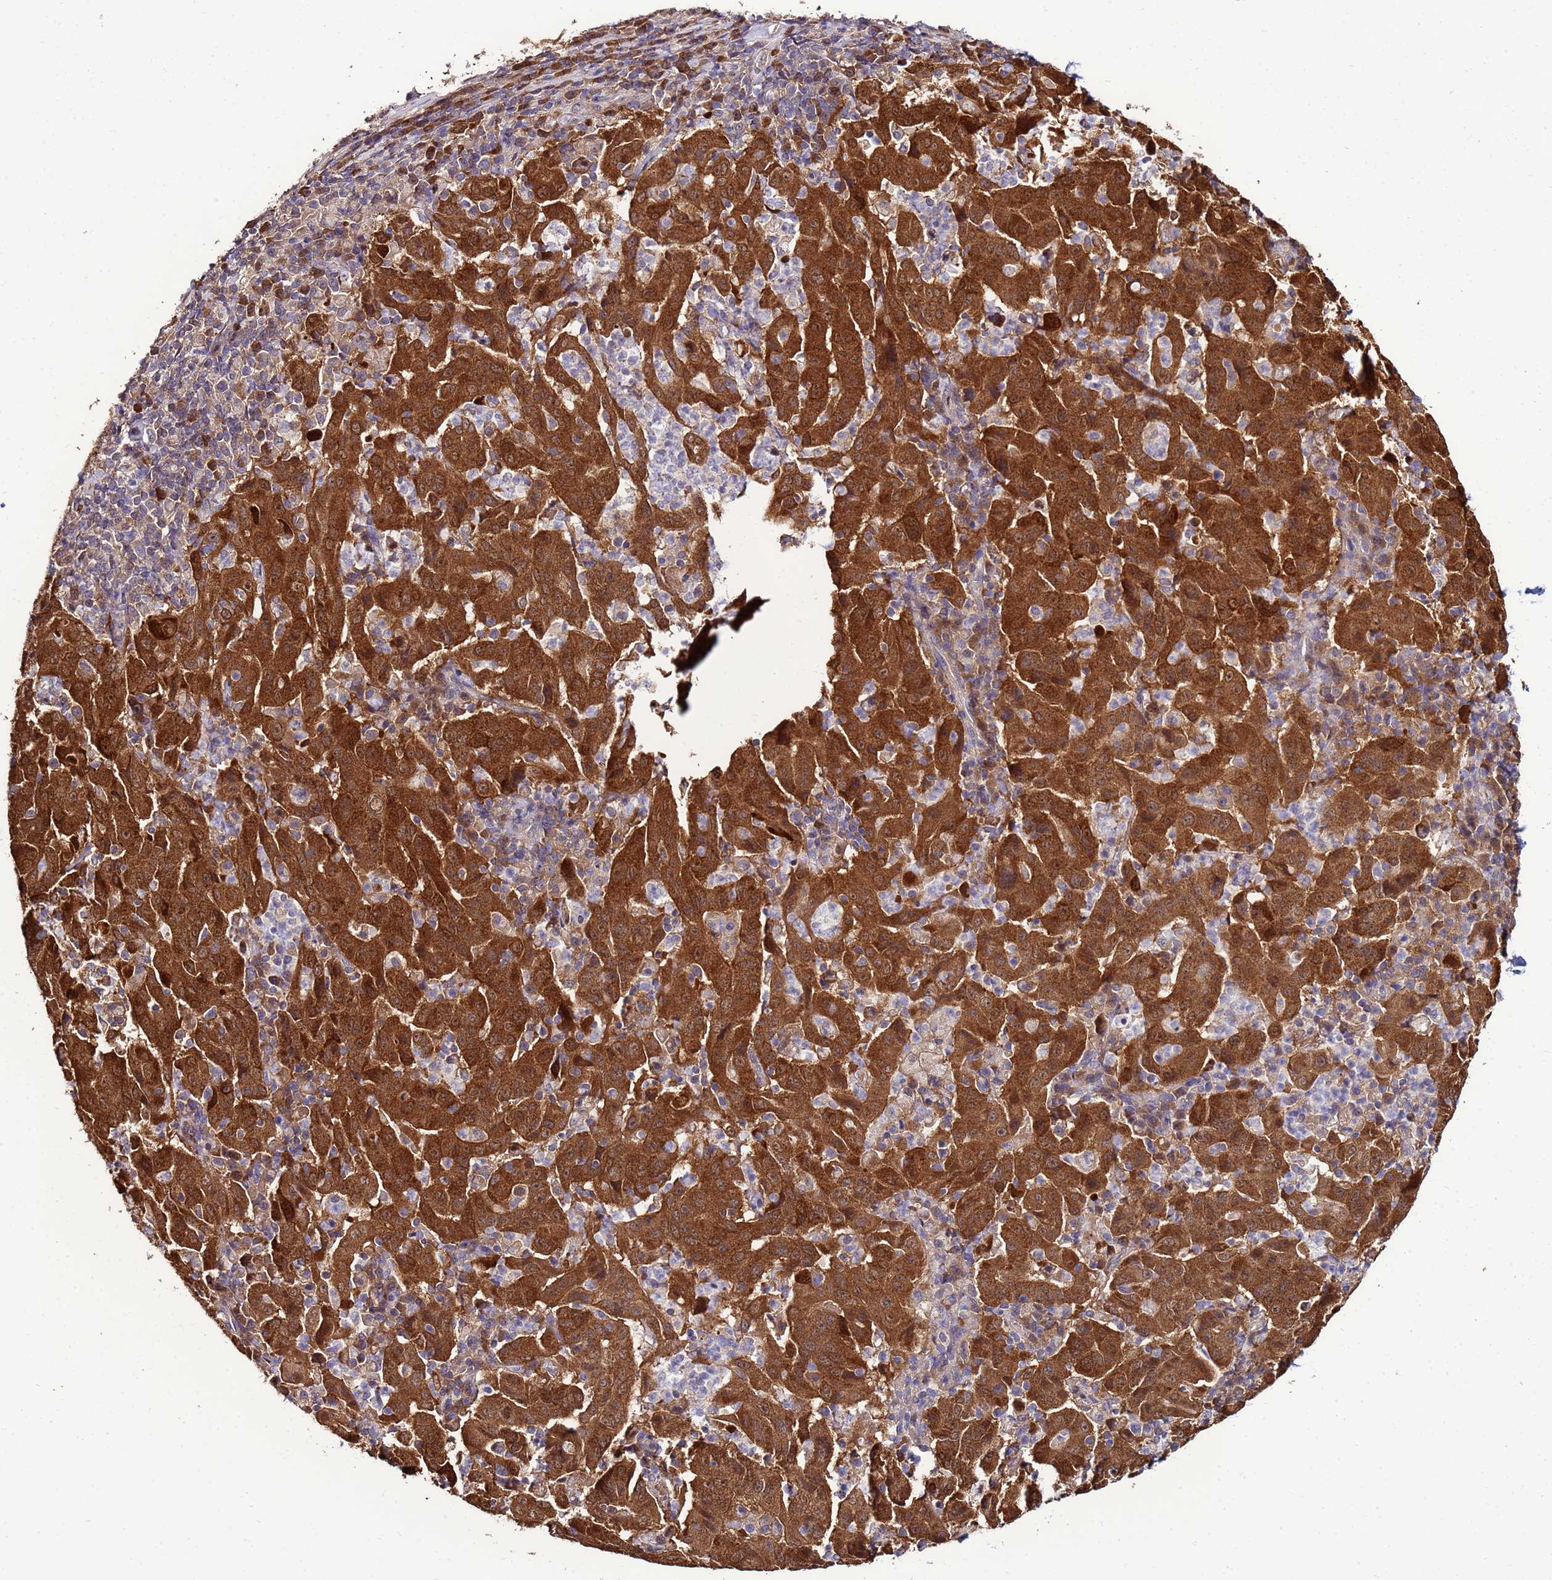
{"staining": {"intensity": "strong", "quantity": ">75%", "location": "cytoplasmic/membranous"}, "tissue": "pancreatic cancer", "cell_type": "Tumor cells", "image_type": "cancer", "snomed": [{"axis": "morphology", "description": "Adenocarcinoma, NOS"}, {"axis": "topography", "description": "Pancreas"}], "caption": "Human adenocarcinoma (pancreatic) stained with a protein marker shows strong staining in tumor cells.", "gene": "NAXE", "patient": {"sex": "male", "age": 63}}